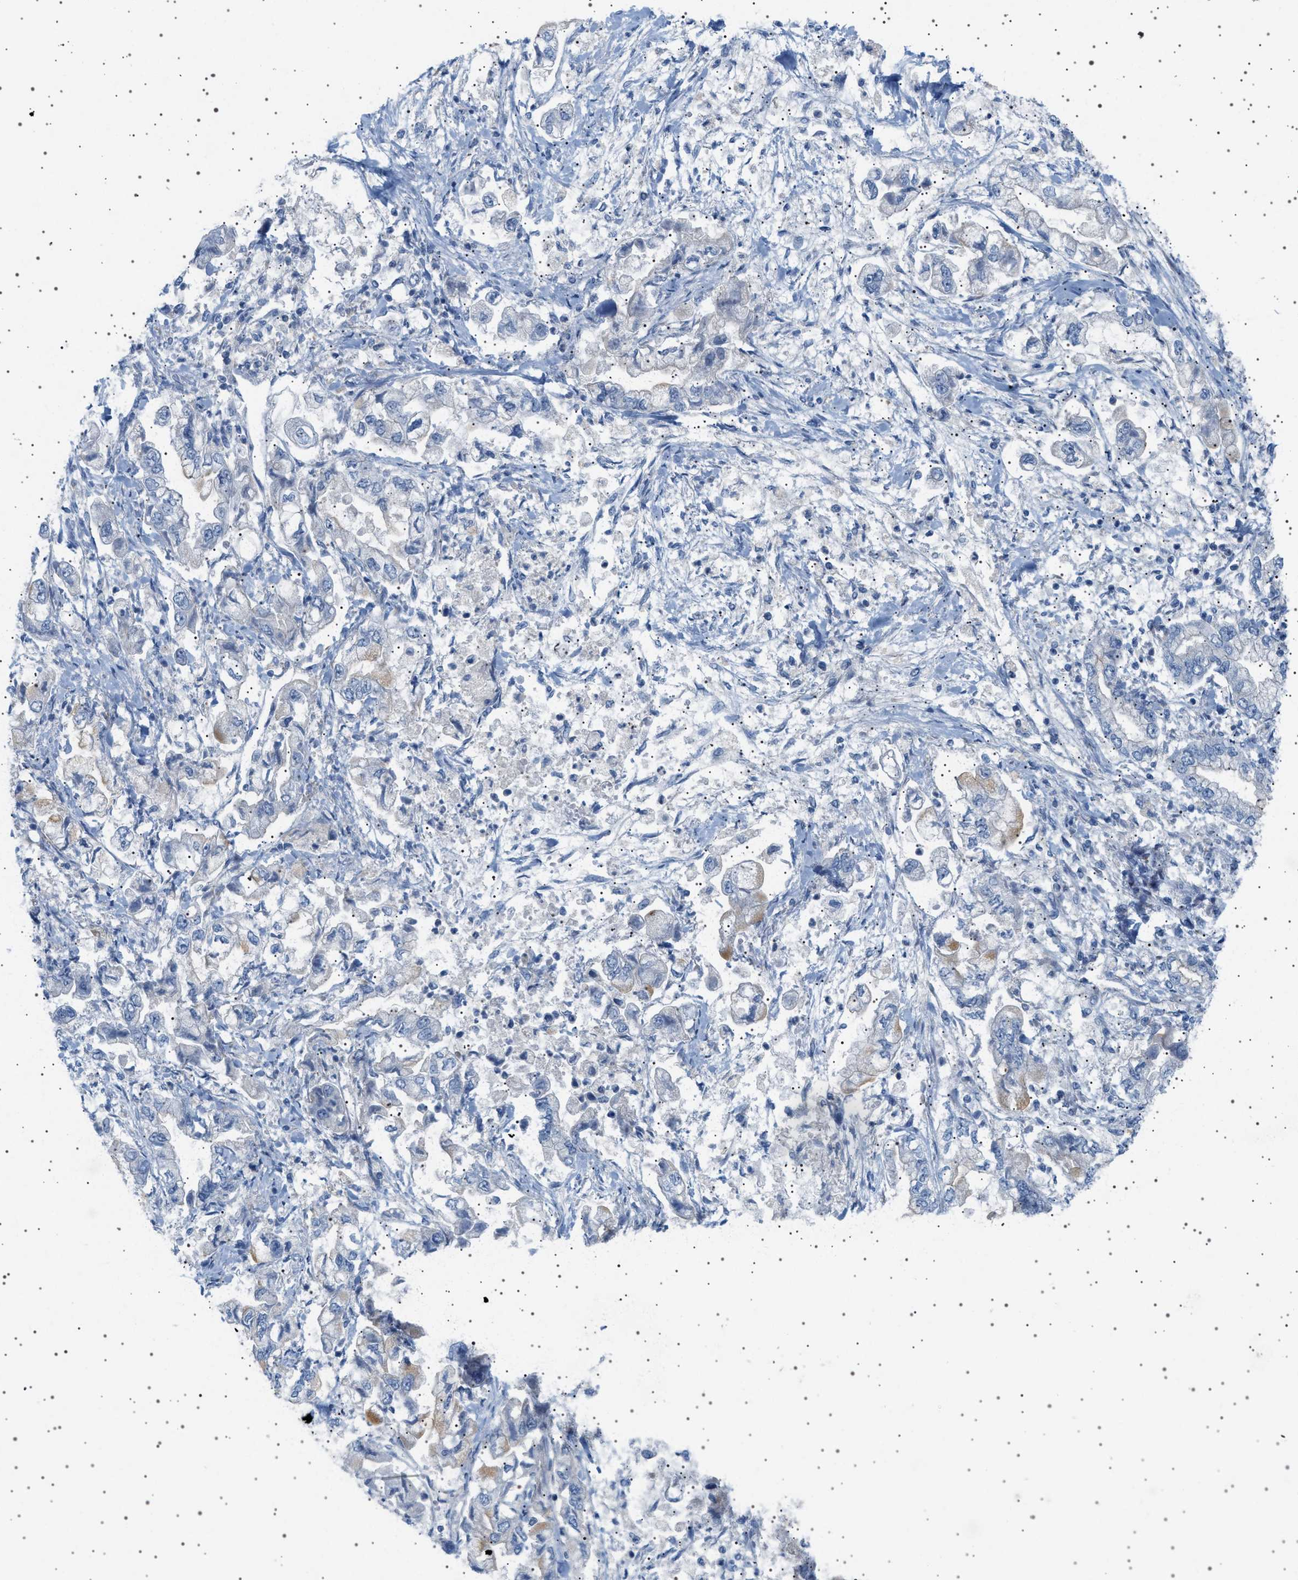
{"staining": {"intensity": "negative", "quantity": "none", "location": "none"}, "tissue": "stomach cancer", "cell_type": "Tumor cells", "image_type": "cancer", "snomed": [{"axis": "morphology", "description": "Normal tissue, NOS"}, {"axis": "morphology", "description": "Adenocarcinoma, NOS"}, {"axis": "topography", "description": "Stomach"}], "caption": "This is an IHC image of adenocarcinoma (stomach). There is no positivity in tumor cells.", "gene": "ADCY10", "patient": {"sex": "male", "age": 62}}